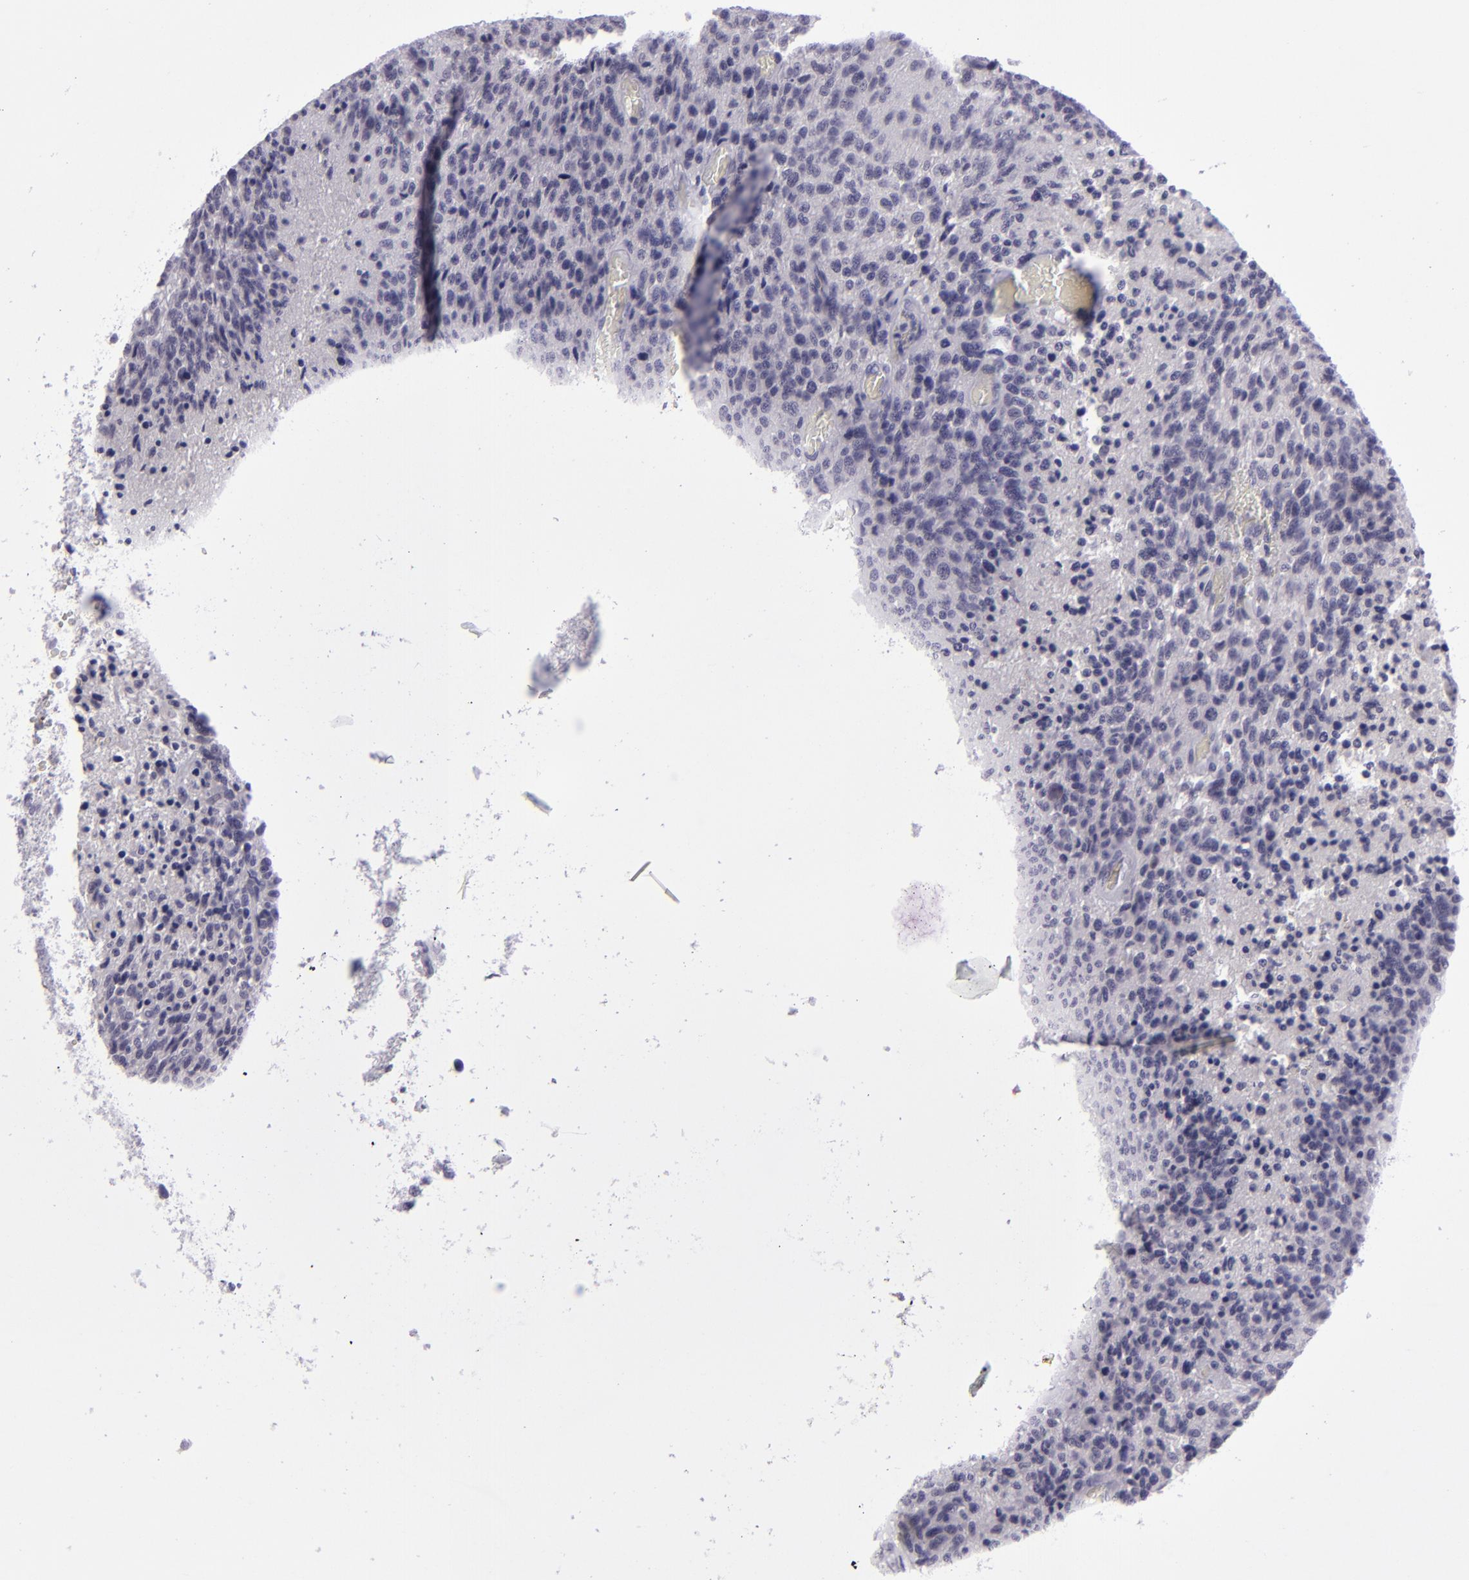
{"staining": {"intensity": "negative", "quantity": "none", "location": "none"}, "tissue": "glioma", "cell_type": "Tumor cells", "image_type": "cancer", "snomed": [{"axis": "morphology", "description": "Glioma, malignant, High grade"}, {"axis": "topography", "description": "Brain"}], "caption": "Glioma was stained to show a protein in brown. There is no significant positivity in tumor cells.", "gene": "POU2F2", "patient": {"sex": "male", "age": 36}}